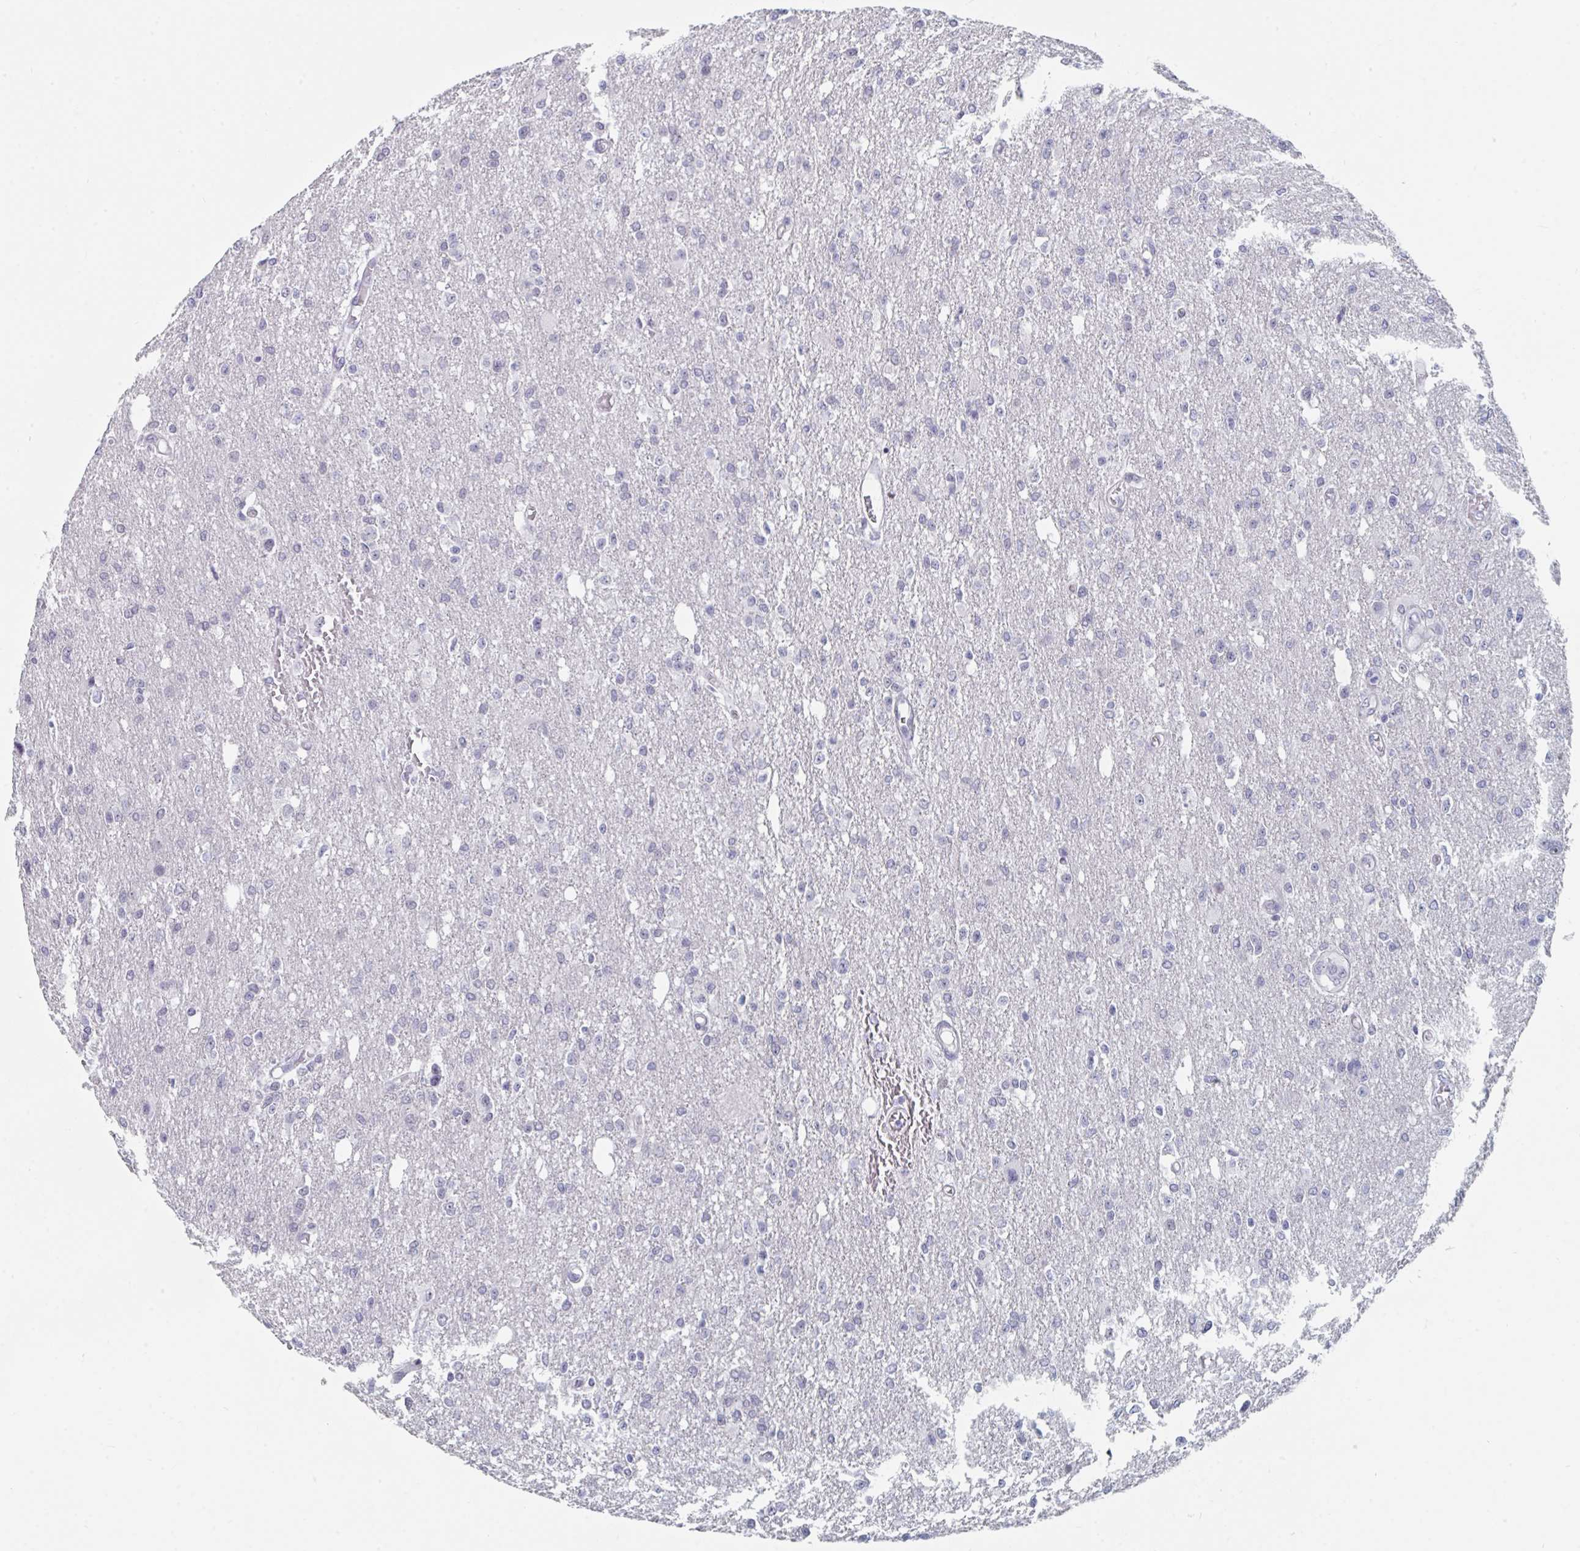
{"staining": {"intensity": "negative", "quantity": "none", "location": "none"}, "tissue": "glioma", "cell_type": "Tumor cells", "image_type": "cancer", "snomed": [{"axis": "morphology", "description": "Glioma, malignant, Low grade"}, {"axis": "topography", "description": "Brain"}], "caption": "IHC image of neoplastic tissue: malignant glioma (low-grade) stained with DAB displays no significant protein staining in tumor cells.", "gene": "NR1H2", "patient": {"sex": "male", "age": 26}}